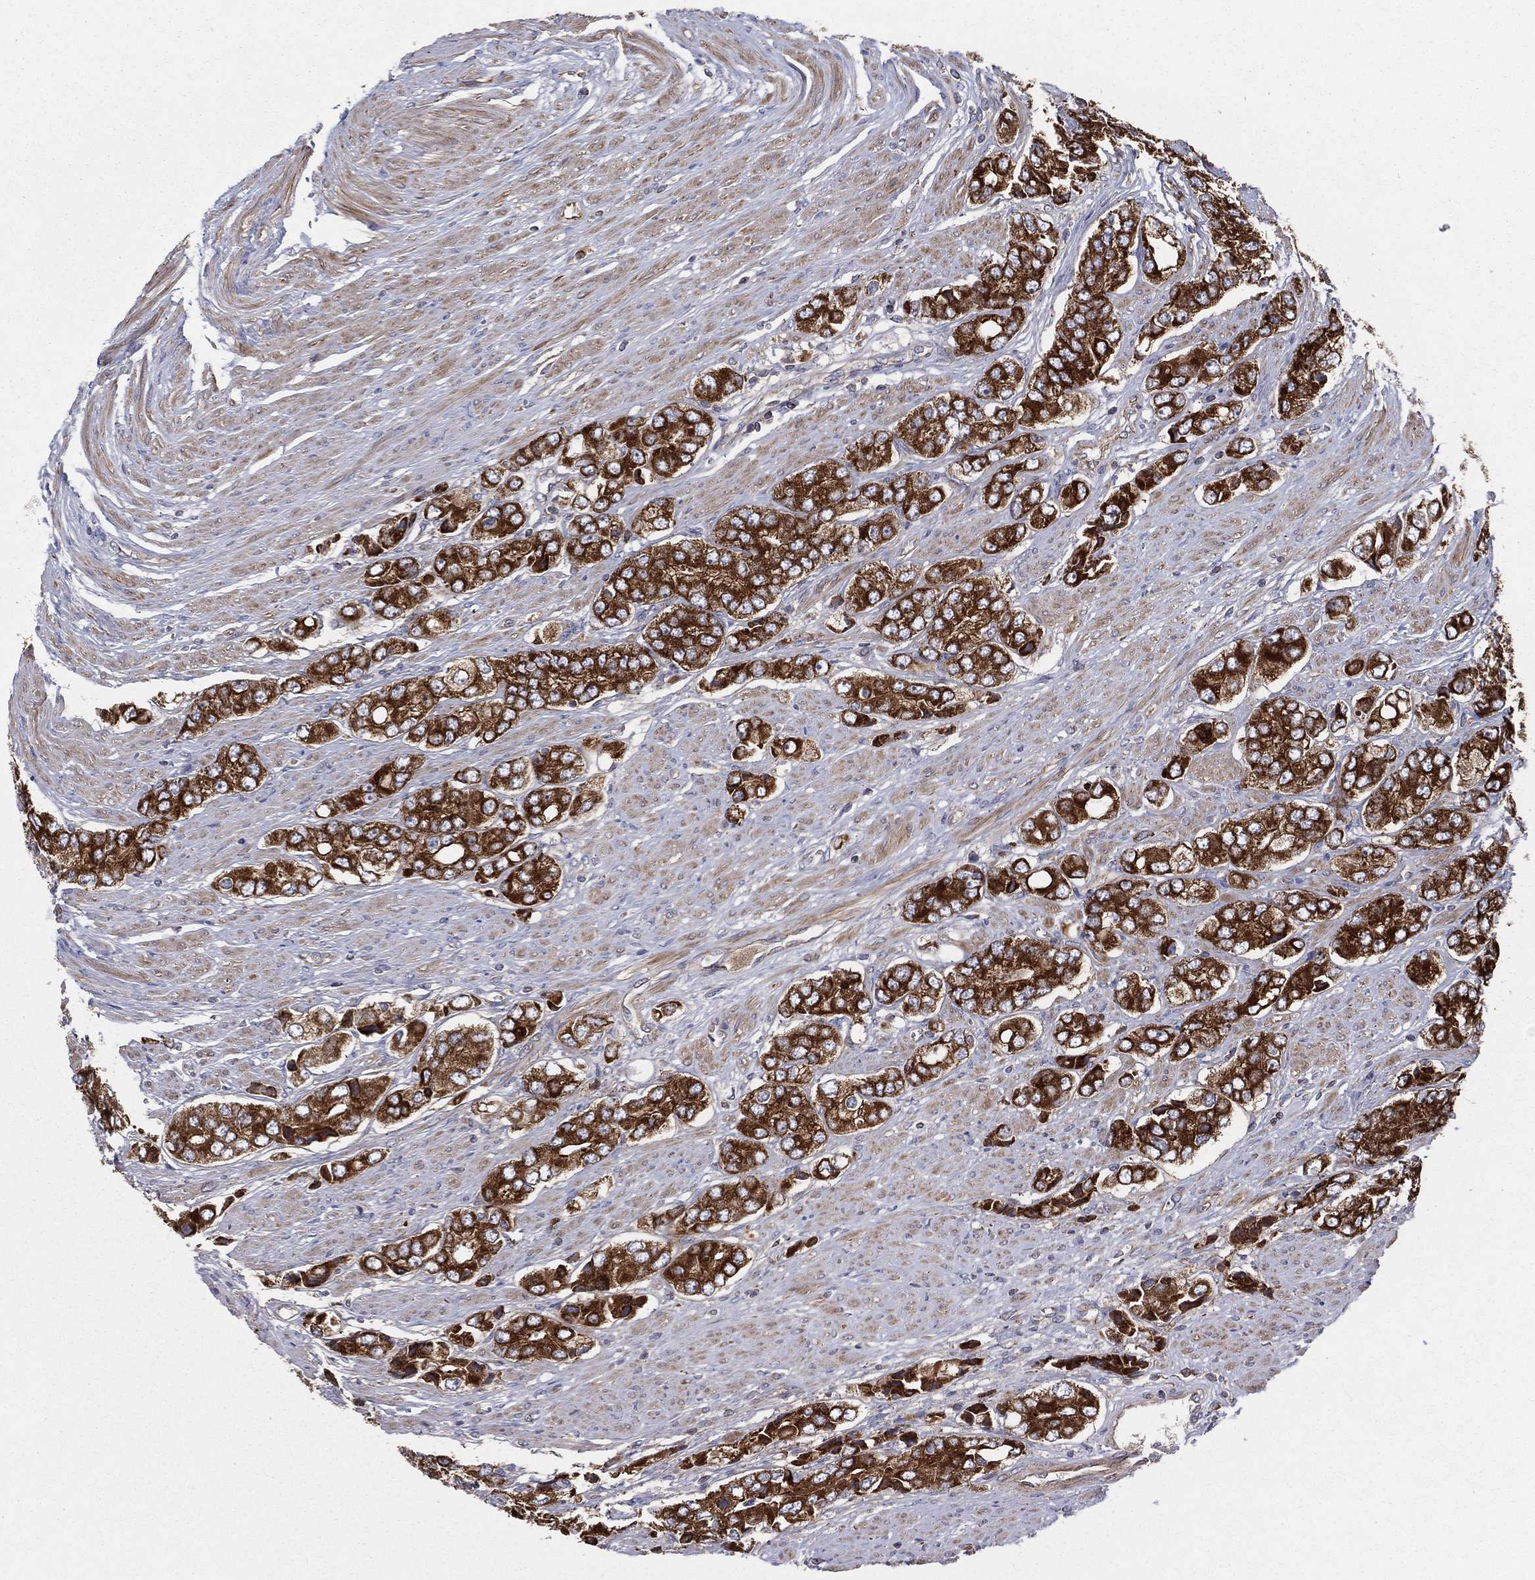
{"staining": {"intensity": "strong", "quantity": ">75%", "location": "cytoplasmic/membranous"}, "tissue": "prostate cancer", "cell_type": "Tumor cells", "image_type": "cancer", "snomed": [{"axis": "morphology", "description": "Adenocarcinoma, Low grade"}, {"axis": "topography", "description": "Prostate"}], "caption": "An immunohistochemistry photomicrograph of tumor tissue is shown. Protein staining in brown highlights strong cytoplasmic/membranous positivity in low-grade adenocarcinoma (prostate) within tumor cells.", "gene": "MIX23", "patient": {"sex": "male", "age": 69}}